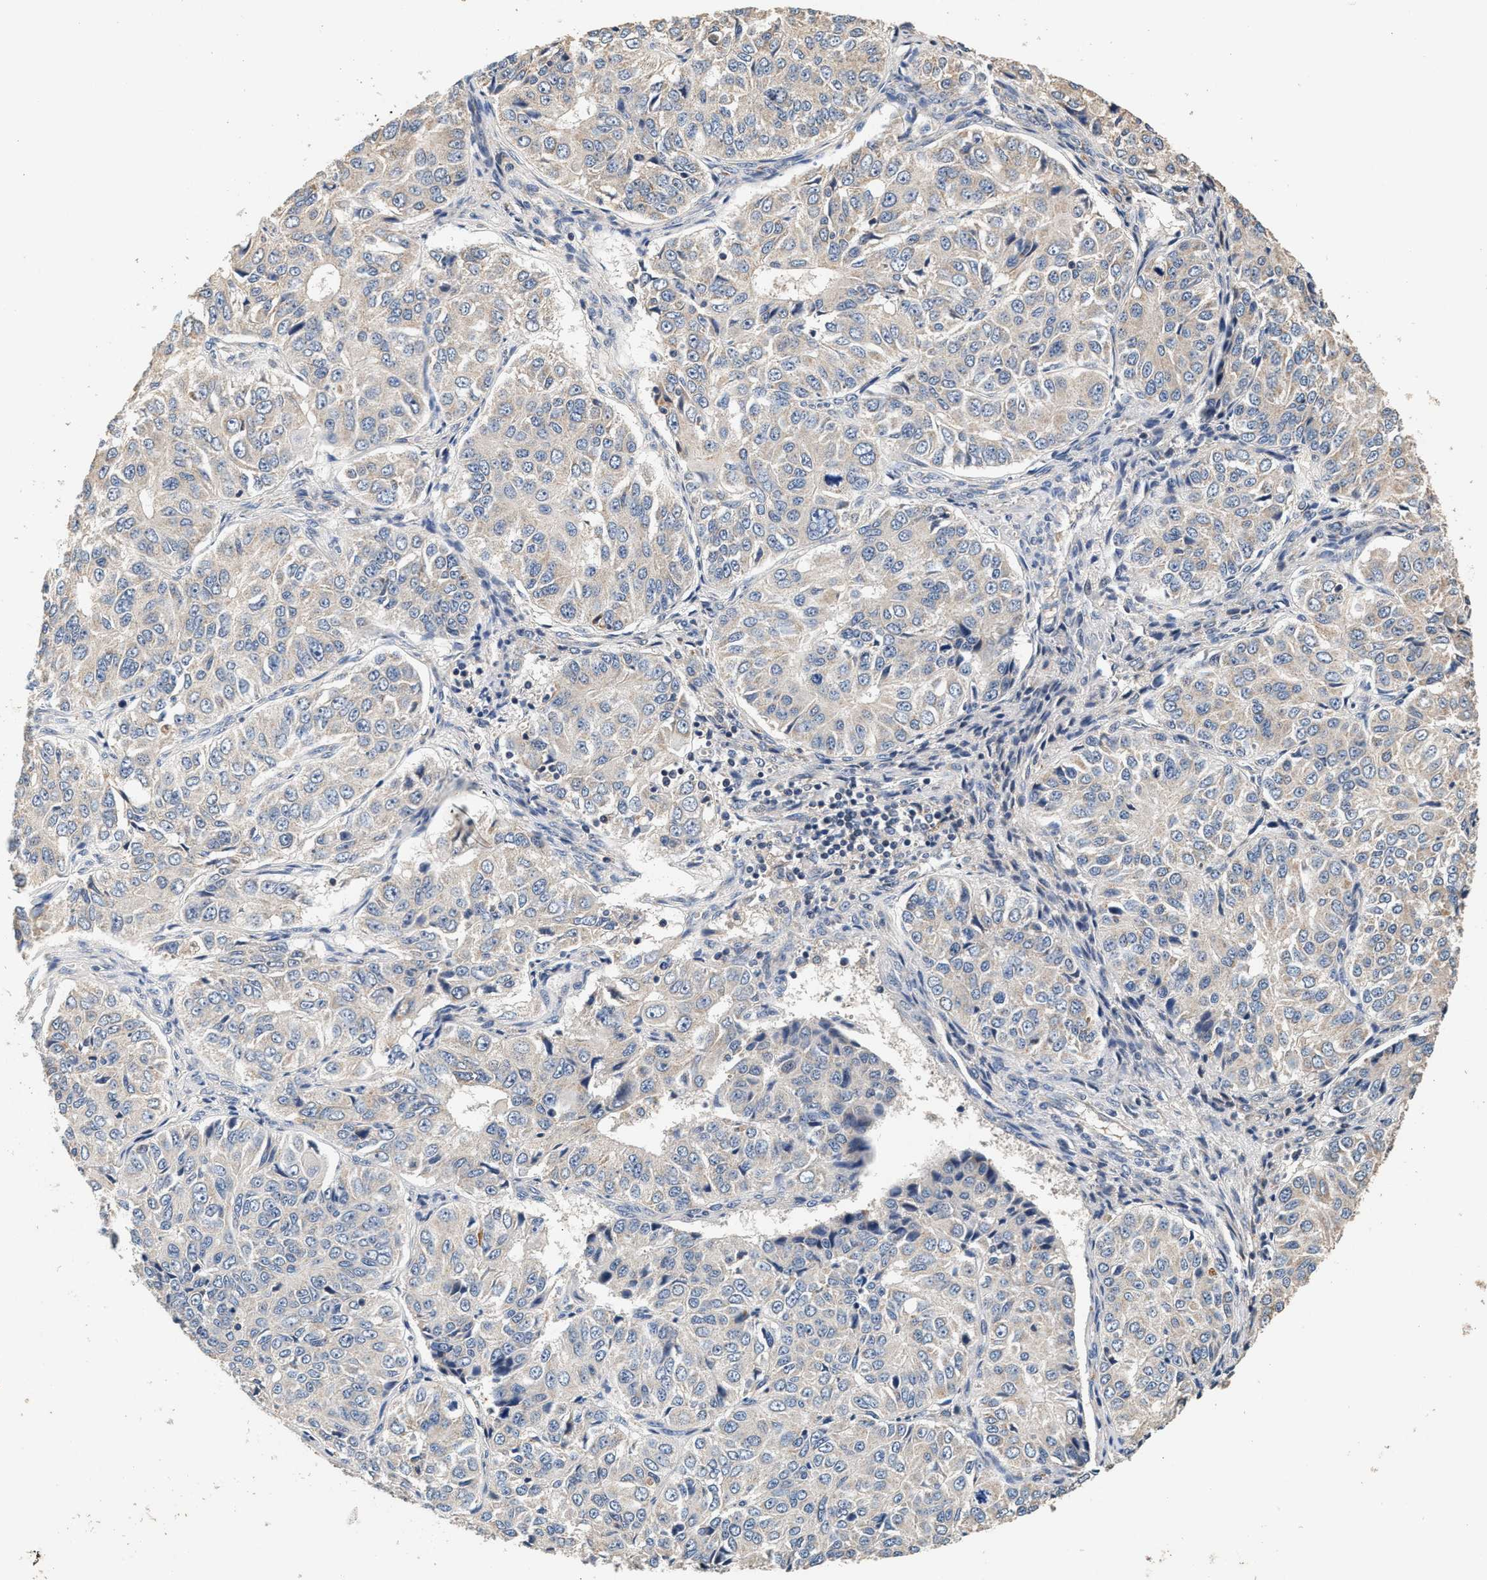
{"staining": {"intensity": "negative", "quantity": "none", "location": "none"}, "tissue": "ovarian cancer", "cell_type": "Tumor cells", "image_type": "cancer", "snomed": [{"axis": "morphology", "description": "Carcinoma, endometroid"}, {"axis": "topography", "description": "Ovary"}], "caption": "Tumor cells show no significant protein expression in endometroid carcinoma (ovarian). The staining was performed using DAB to visualize the protein expression in brown, while the nuclei were stained in blue with hematoxylin (Magnification: 20x).", "gene": "PTGR3", "patient": {"sex": "female", "age": 51}}